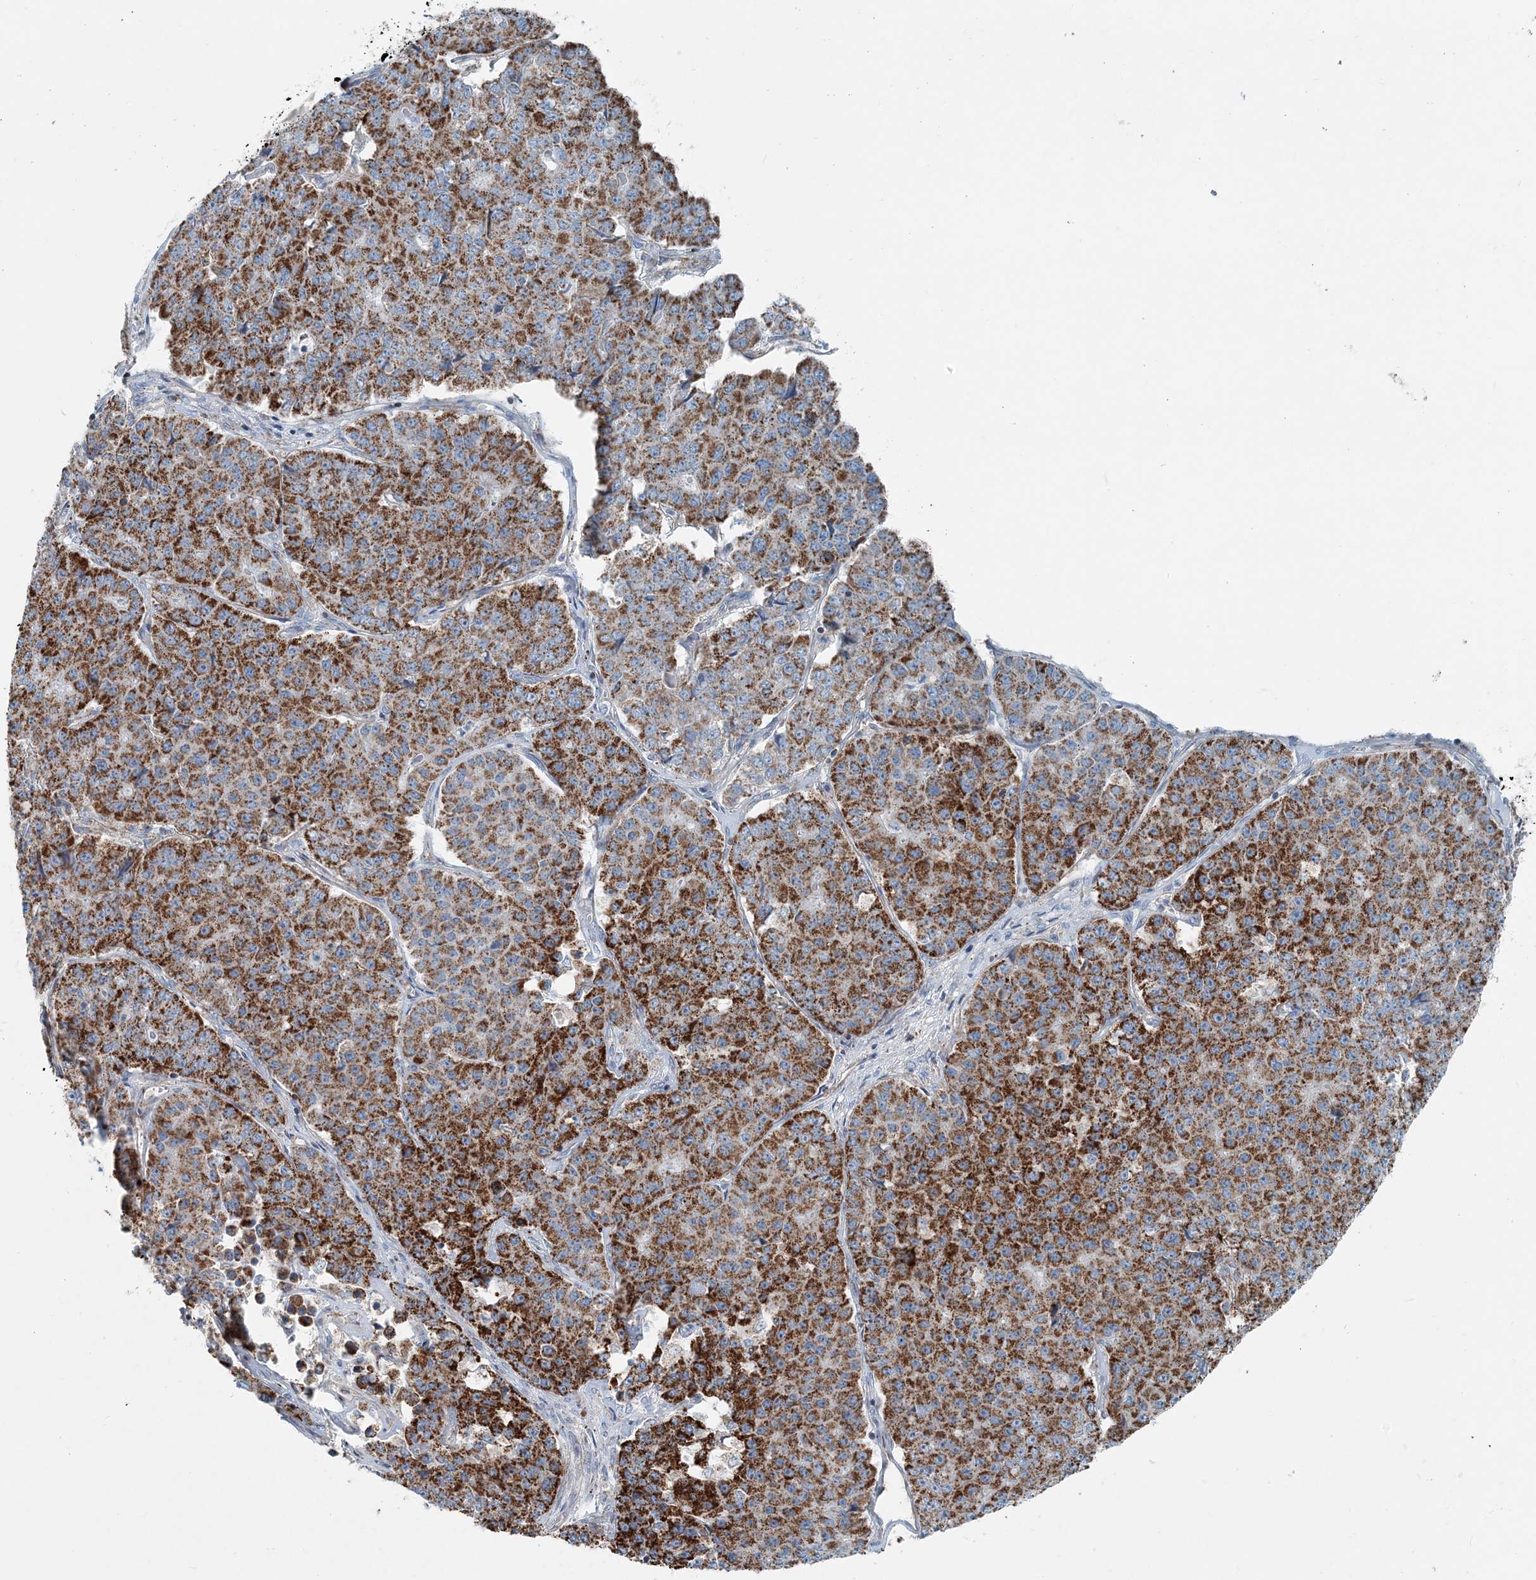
{"staining": {"intensity": "strong", "quantity": ">75%", "location": "cytoplasmic/membranous"}, "tissue": "pancreatic cancer", "cell_type": "Tumor cells", "image_type": "cancer", "snomed": [{"axis": "morphology", "description": "Adenocarcinoma, NOS"}, {"axis": "topography", "description": "Pancreas"}], "caption": "Immunohistochemical staining of human pancreatic adenocarcinoma shows strong cytoplasmic/membranous protein staining in approximately >75% of tumor cells. The staining was performed using DAB, with brown indicating positive protein expression. Nuclei are stained blue with hematoxylin.", "gene": "INTU", "patient": {"sex": "male", "age": 50}}